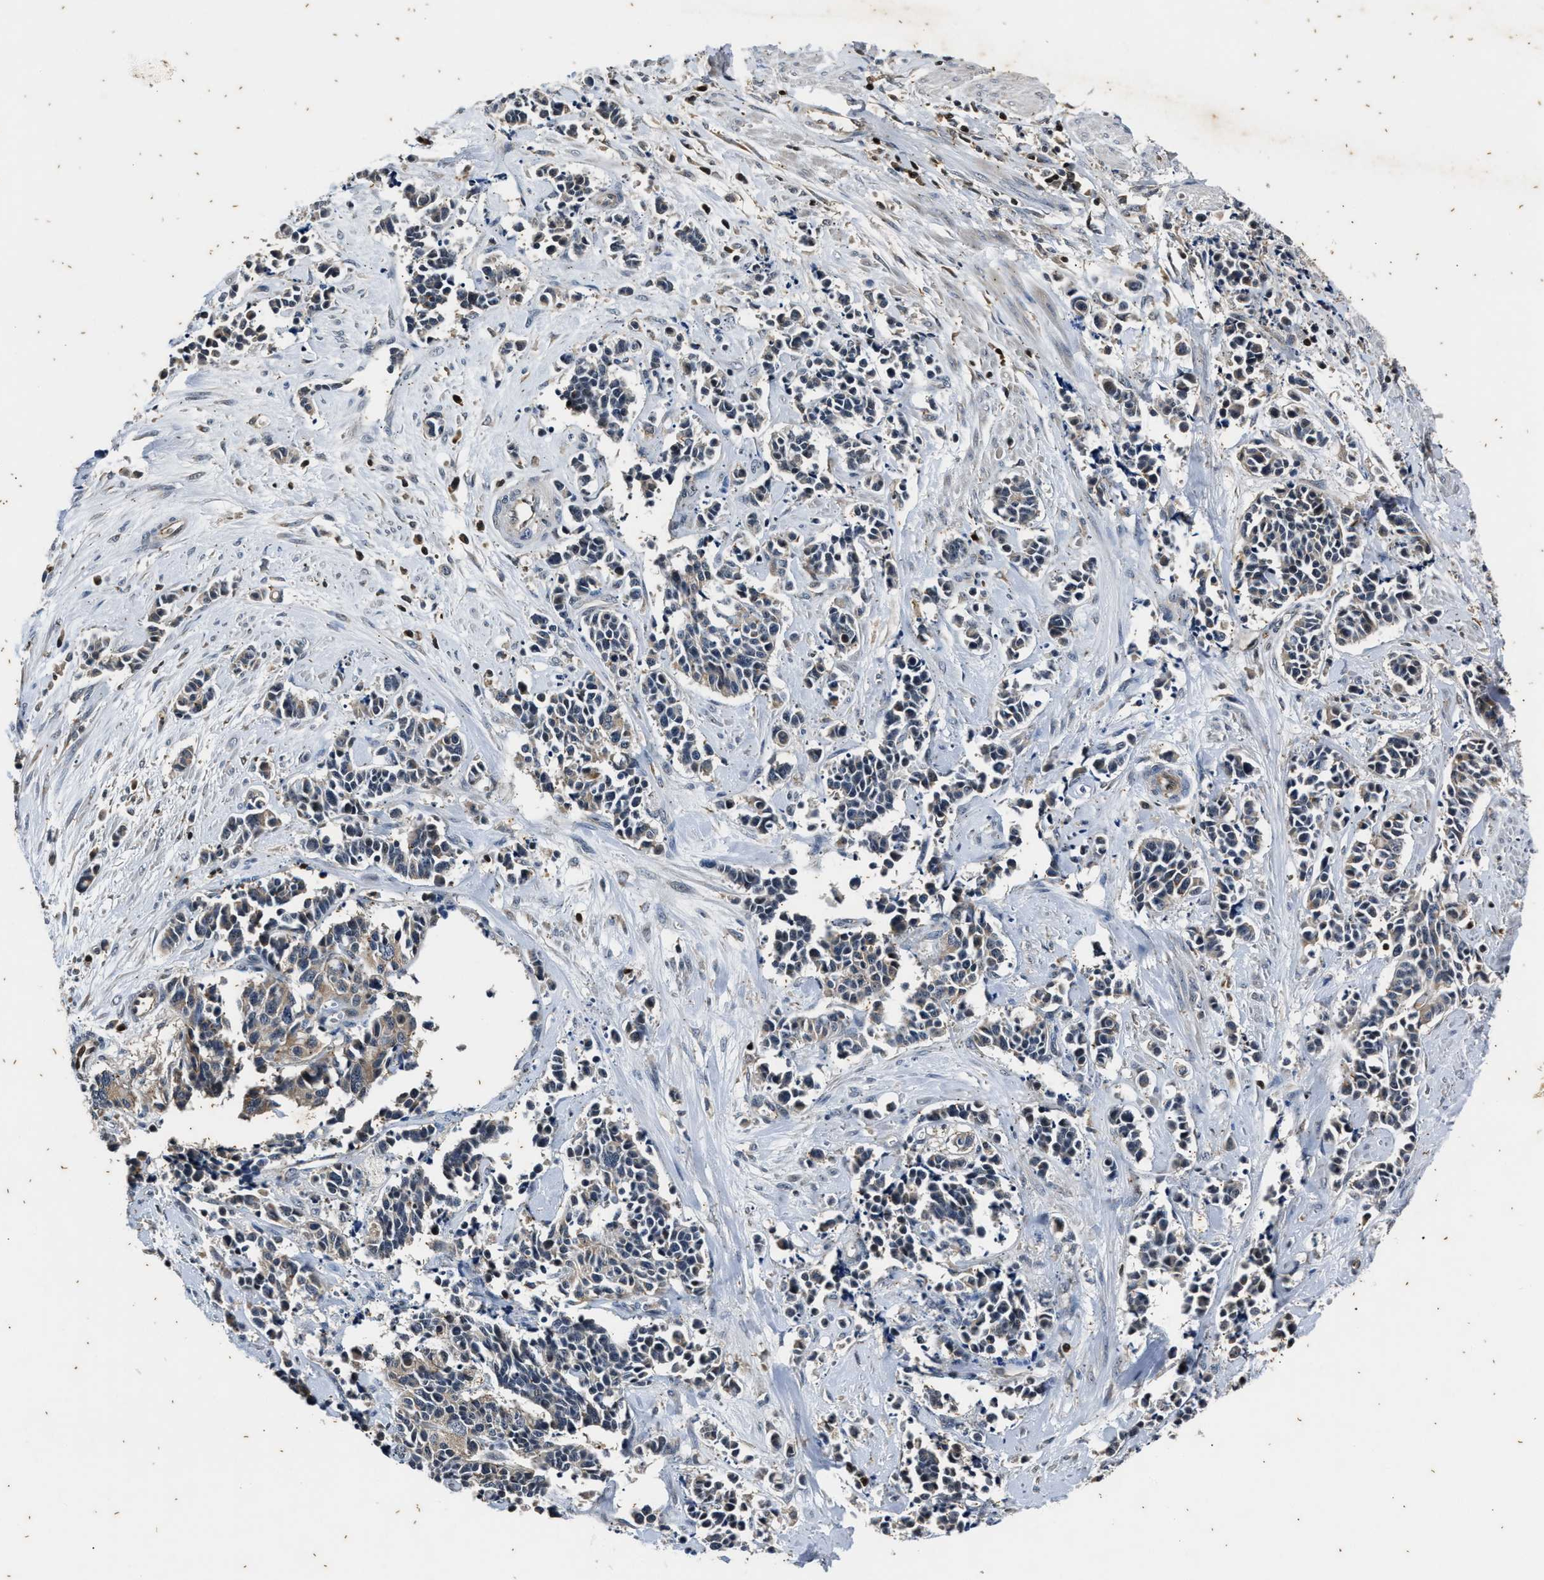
{"staining": {"intensity": "negative", "quantity": "none", "location": "none"}, "tissue": "cervical cancer", "cell_type": "Tumor cells", "image_type": "cancer", "snomed": [{"axis": "morphology", "description": "Squamous cell carcinoma, NOS"}, {"axis": "topography", "description": "Cervix"}], "caption": "Cervical cancer (squamous cell carcinoma) stained for a protein using immunohistochemistry demonstrates no staining tumor cells.", "gene": "PTPN7", "patient": {"sex": "female", "age": 35}}